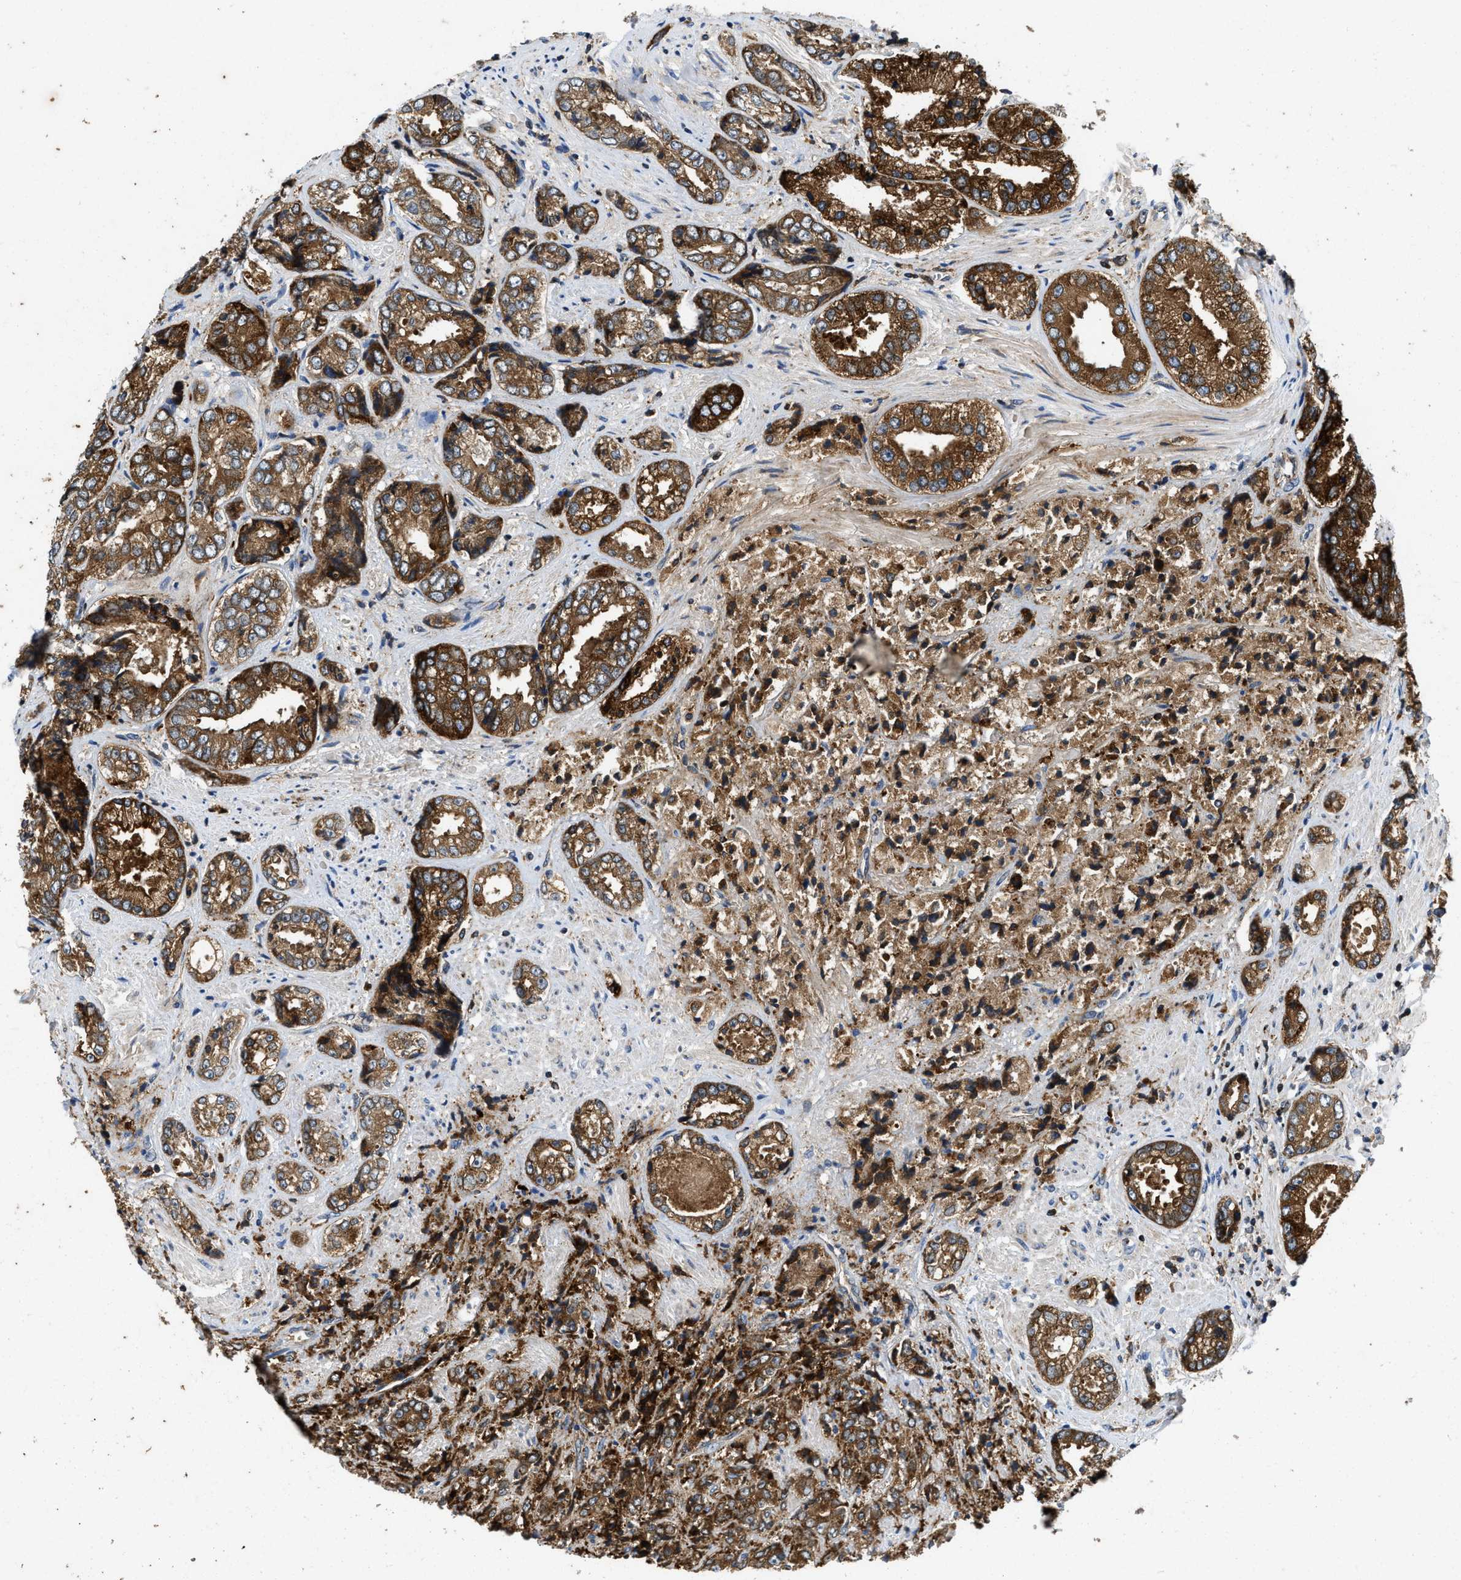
{"staining": {"intensity": "strong", "quantity": ">75%", "location": "cytoplasmic/membranous"}, "tissue": "prostate cancer", "cell_type": "Tumor cells", "image_type": "cancer", "snomed": [{"axis": "morphology", "description": "Adenocarcinoma, High grade"}, {"axis": "topography", "description": "Prostate"}], "caption": "A histopathology image showing strong cytoplasmic/membranous positivity in approximately >75% of tumor cells in prostate adenocarcinoma (high-grade), as visualized by brown immunohistochemical staining.", "gene": "ENPP4", "patient": {"sex": "male", "age": 61}}